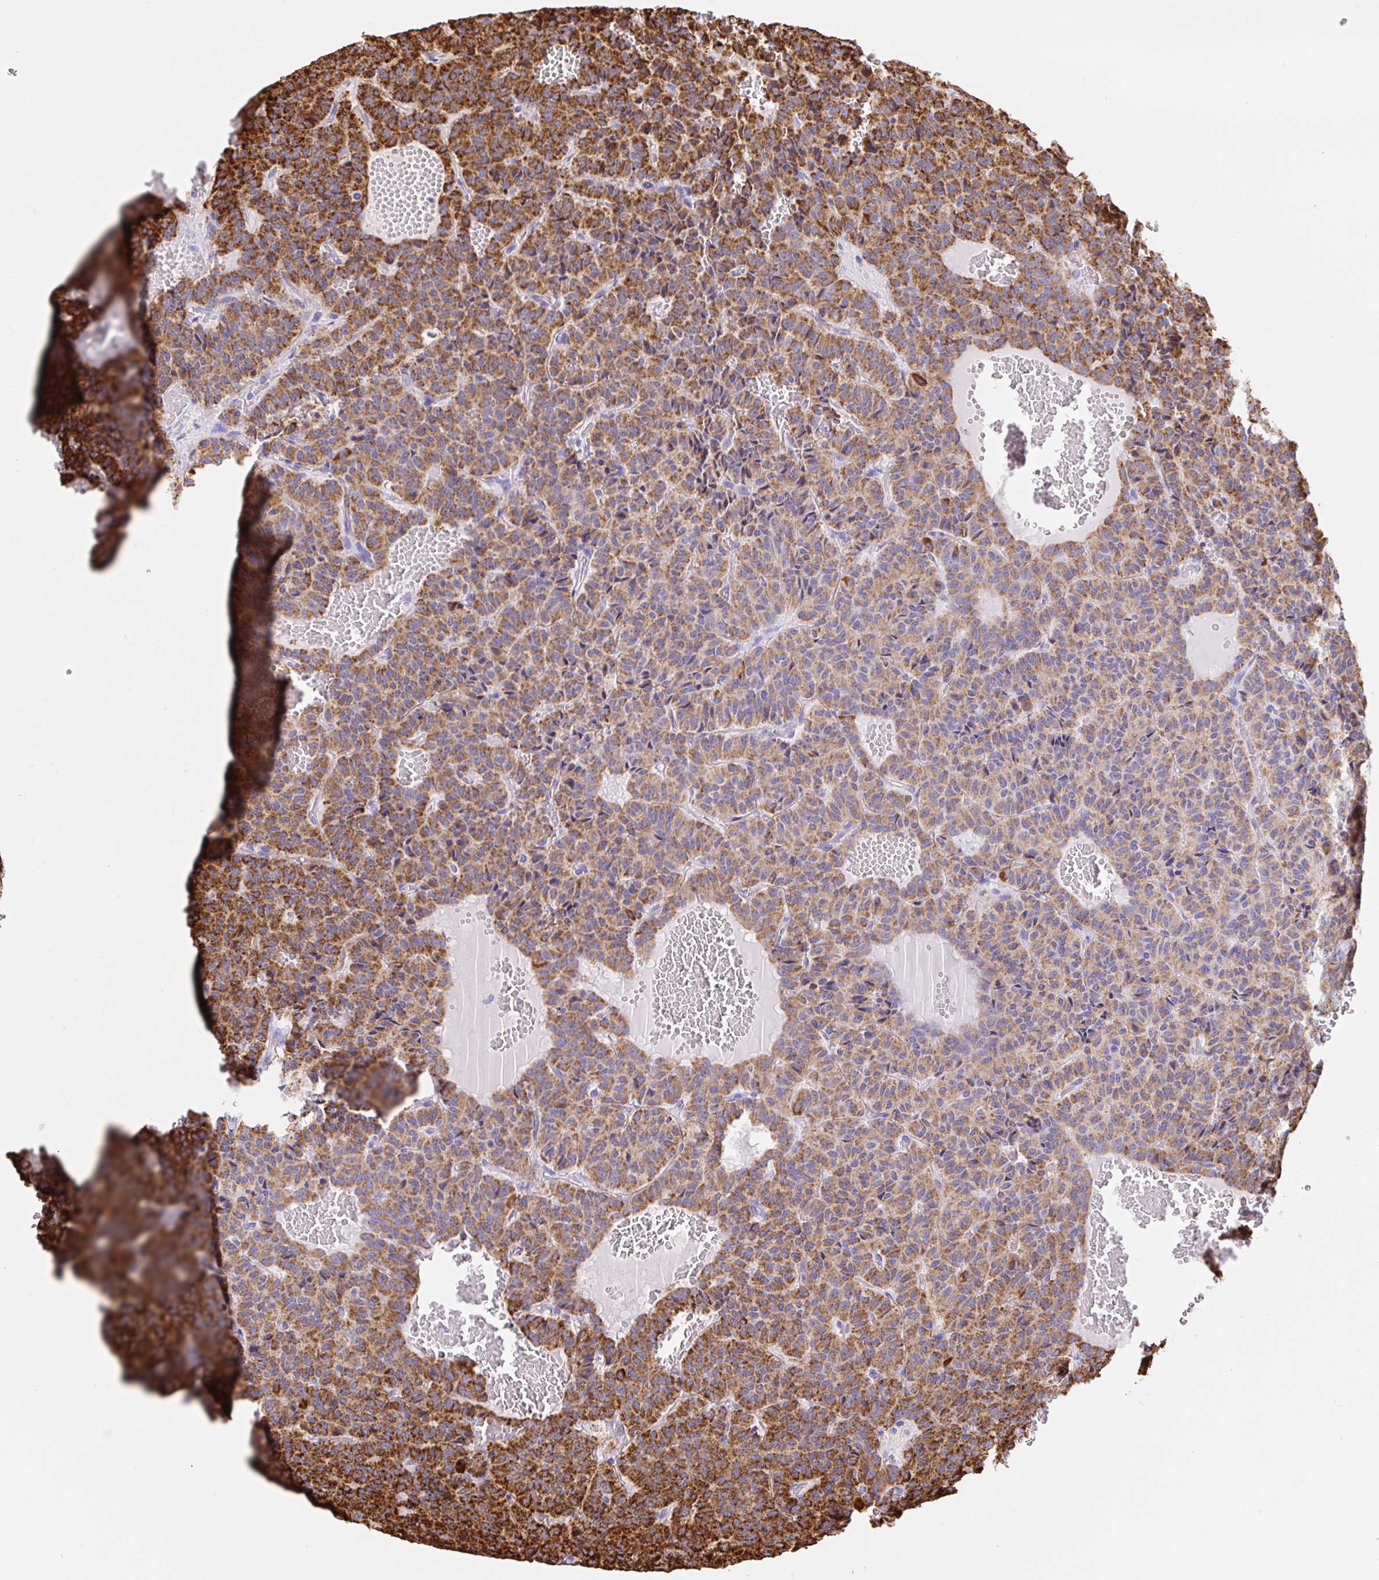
{"staining": {"intensity": "strong", "quantity": "25%-75%", "location": "cytoplasmic/membranous"}, "tissue": "carcinoid", "cell_type": "Tumor cells", "image_type": "cancer", "snomed": [{"axis": "morphology", "description": "Carcinoid, malignant, NOS"}, {"axis": "topography", "description": "Lung"}], "caption": "This is a photomicrograph of immunohistochemistry (IHC) staining of carcinoid (malignant), which shows strong expression in the cytoplasmic/membranous of tumor cells.", "gene": "MAOA", "patient": {"sex": "male", "age": 70}}